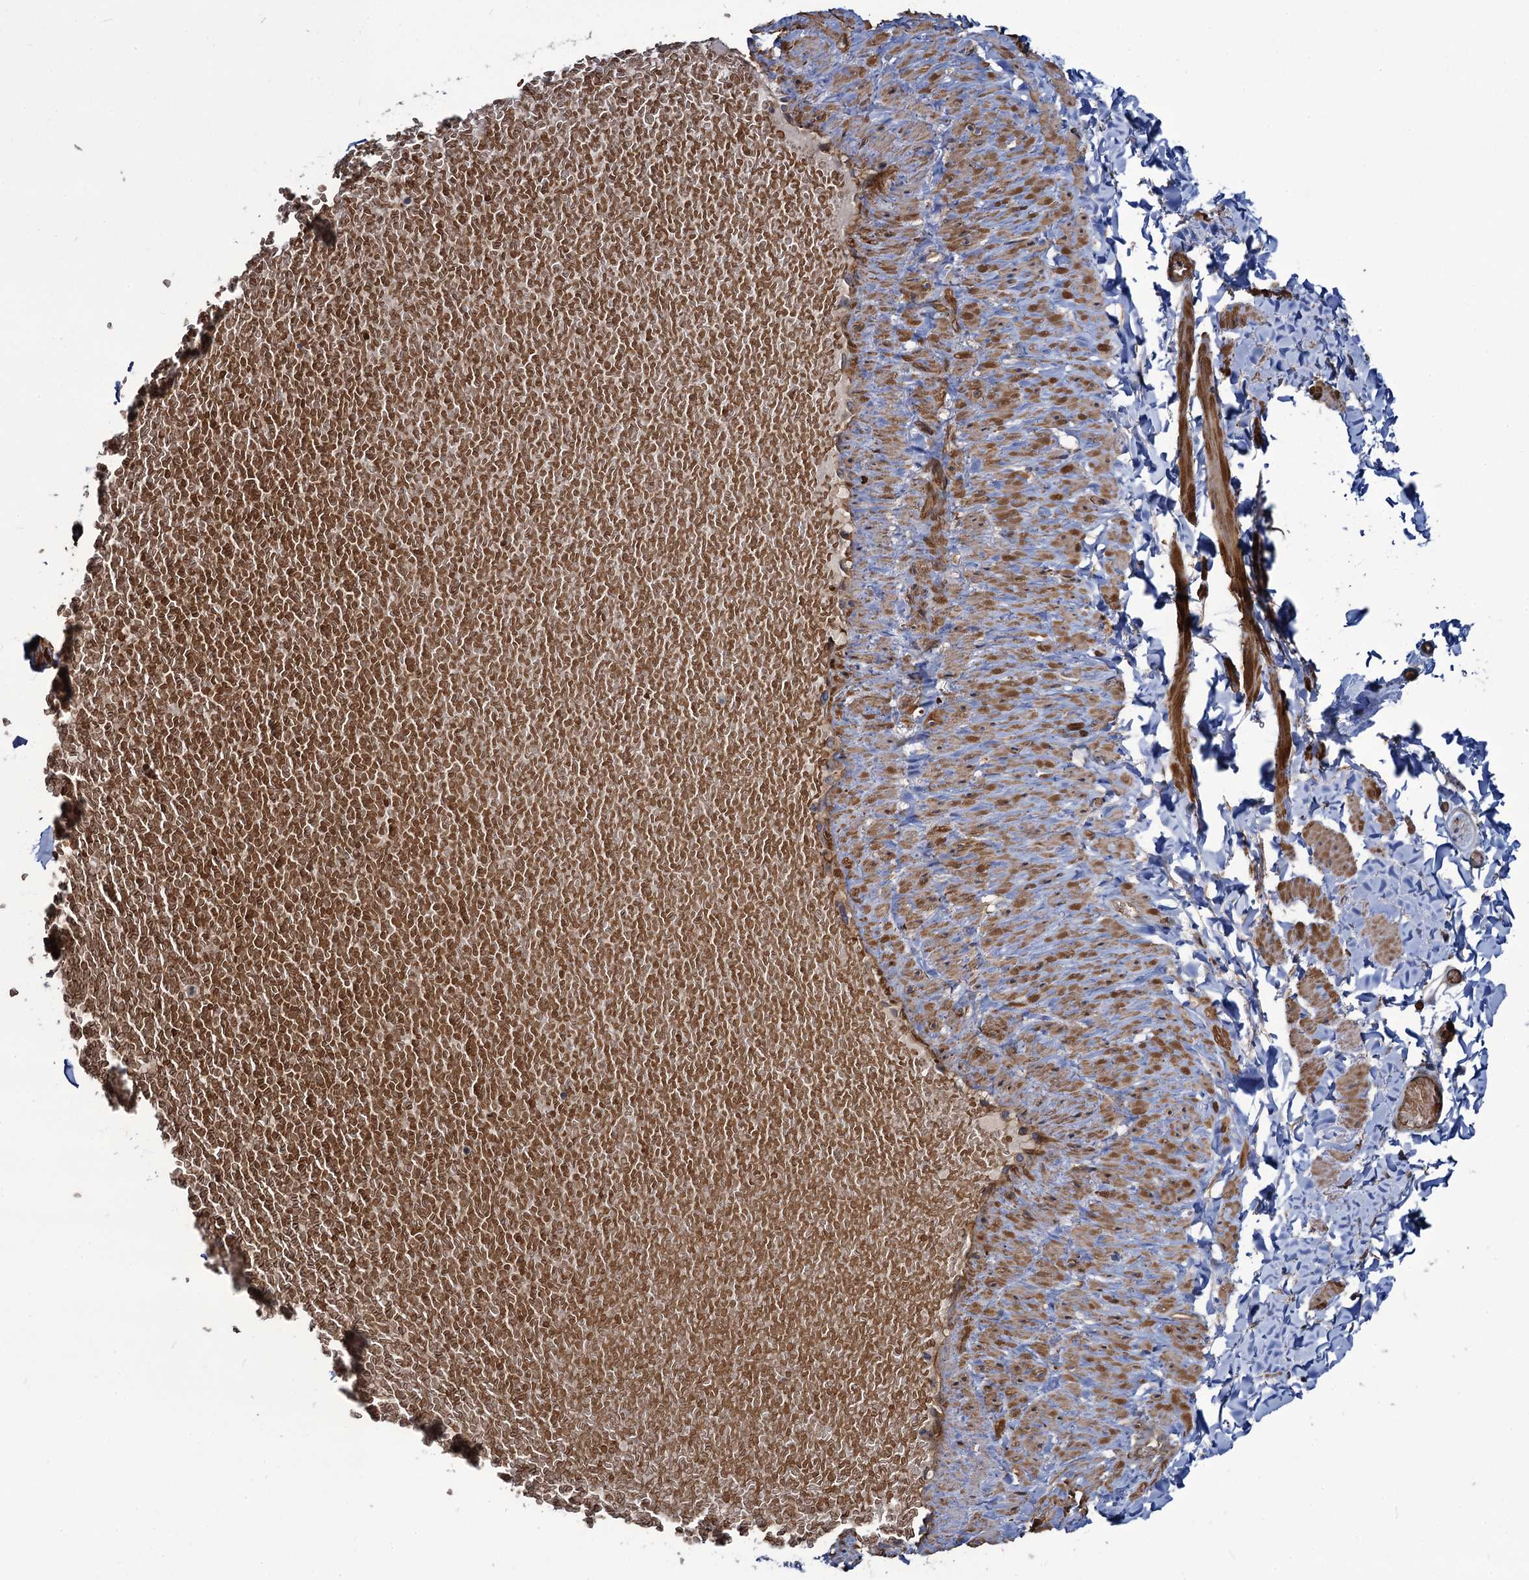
{"staining": {"intensity": "weak", "quantity": "25%-75%", "location": "cytoplasmic/membranous"}, "tissue": "adipose tissue", "cell_type": "Adipocytes", "image_type": "normal", "snomed": [{"axis": "morphology", "description": "Normal tissue, NOS"}, {"axis": "topography", "description": "Adipose tissue"}, {"axis": "topography", "description": "Vascular tissue"}, {"axis": "topography", "description": "Peripheral nerve tissue"}], "caption": "Adipose tissue stained for a protein demonstrates weak cytoplasmic/membranous positivity in adipocytes.", "gene": "KXD1", "patient": {"sex": "male", "age": 25}}